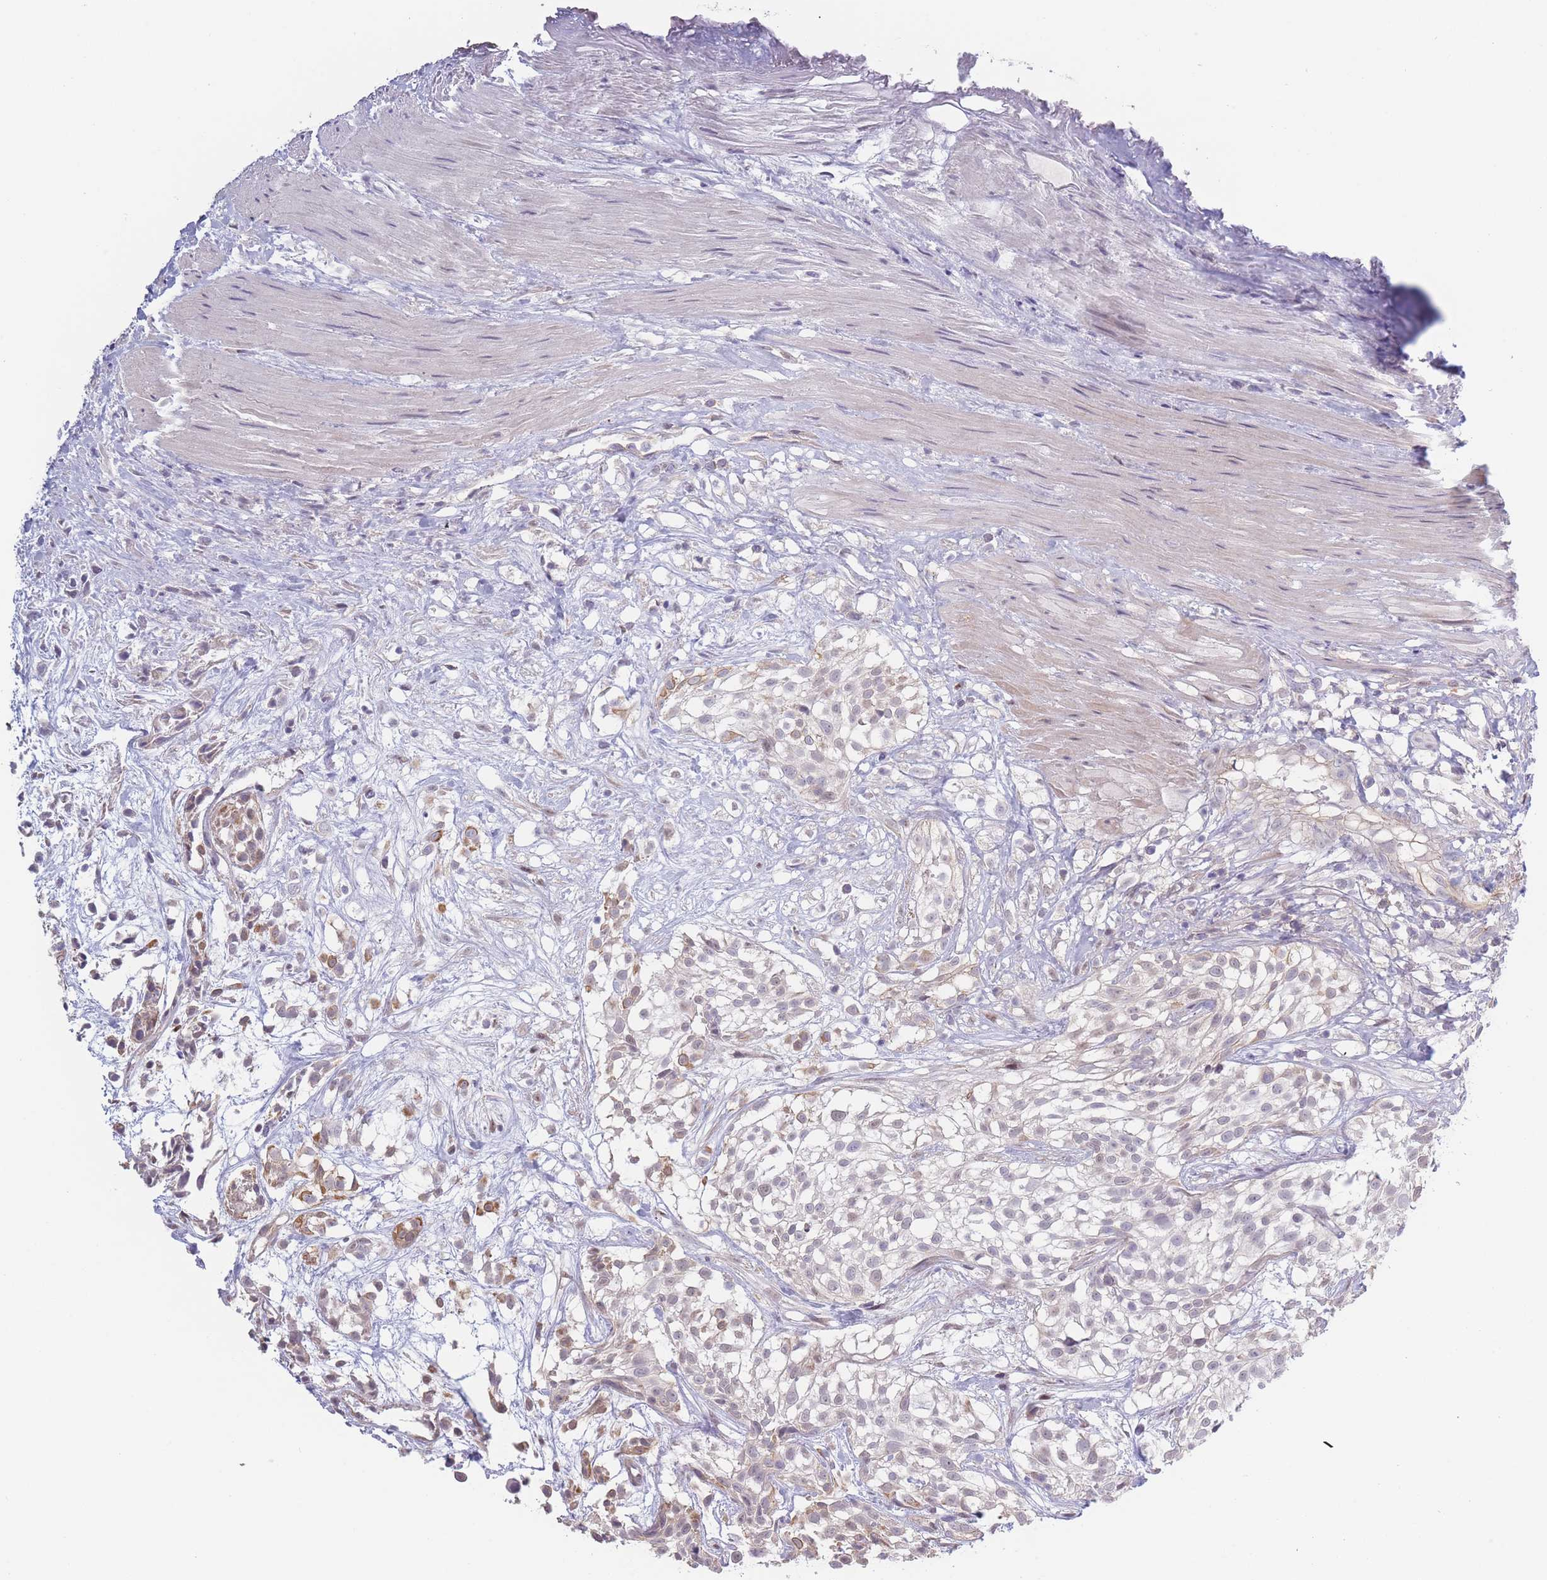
{"staining": {"intensity": "moderate", "quantity": "<25%", "location": "cytoplasmic/membranous"}, "tissue": "urothelial cancer", "cell_type": "Tumor cells", "image_type": "cancer", "snomed": [{"axis": "morphology", "description": "Urothelial carcinoma, High grade"}, {"axis": "topography", "description": "Urinary bladder"}], "caption": "This photomicrograph demonstrates urothelial cancer stained with immunohistochemistry to label a protein in brown. The cytoplasmic/membranous of tumor cells show moderate positivity for the protein. Nuclei are counter-stained blue.", "gene": "FAM227B", "patient": {"sex": "male", "age": 56}}